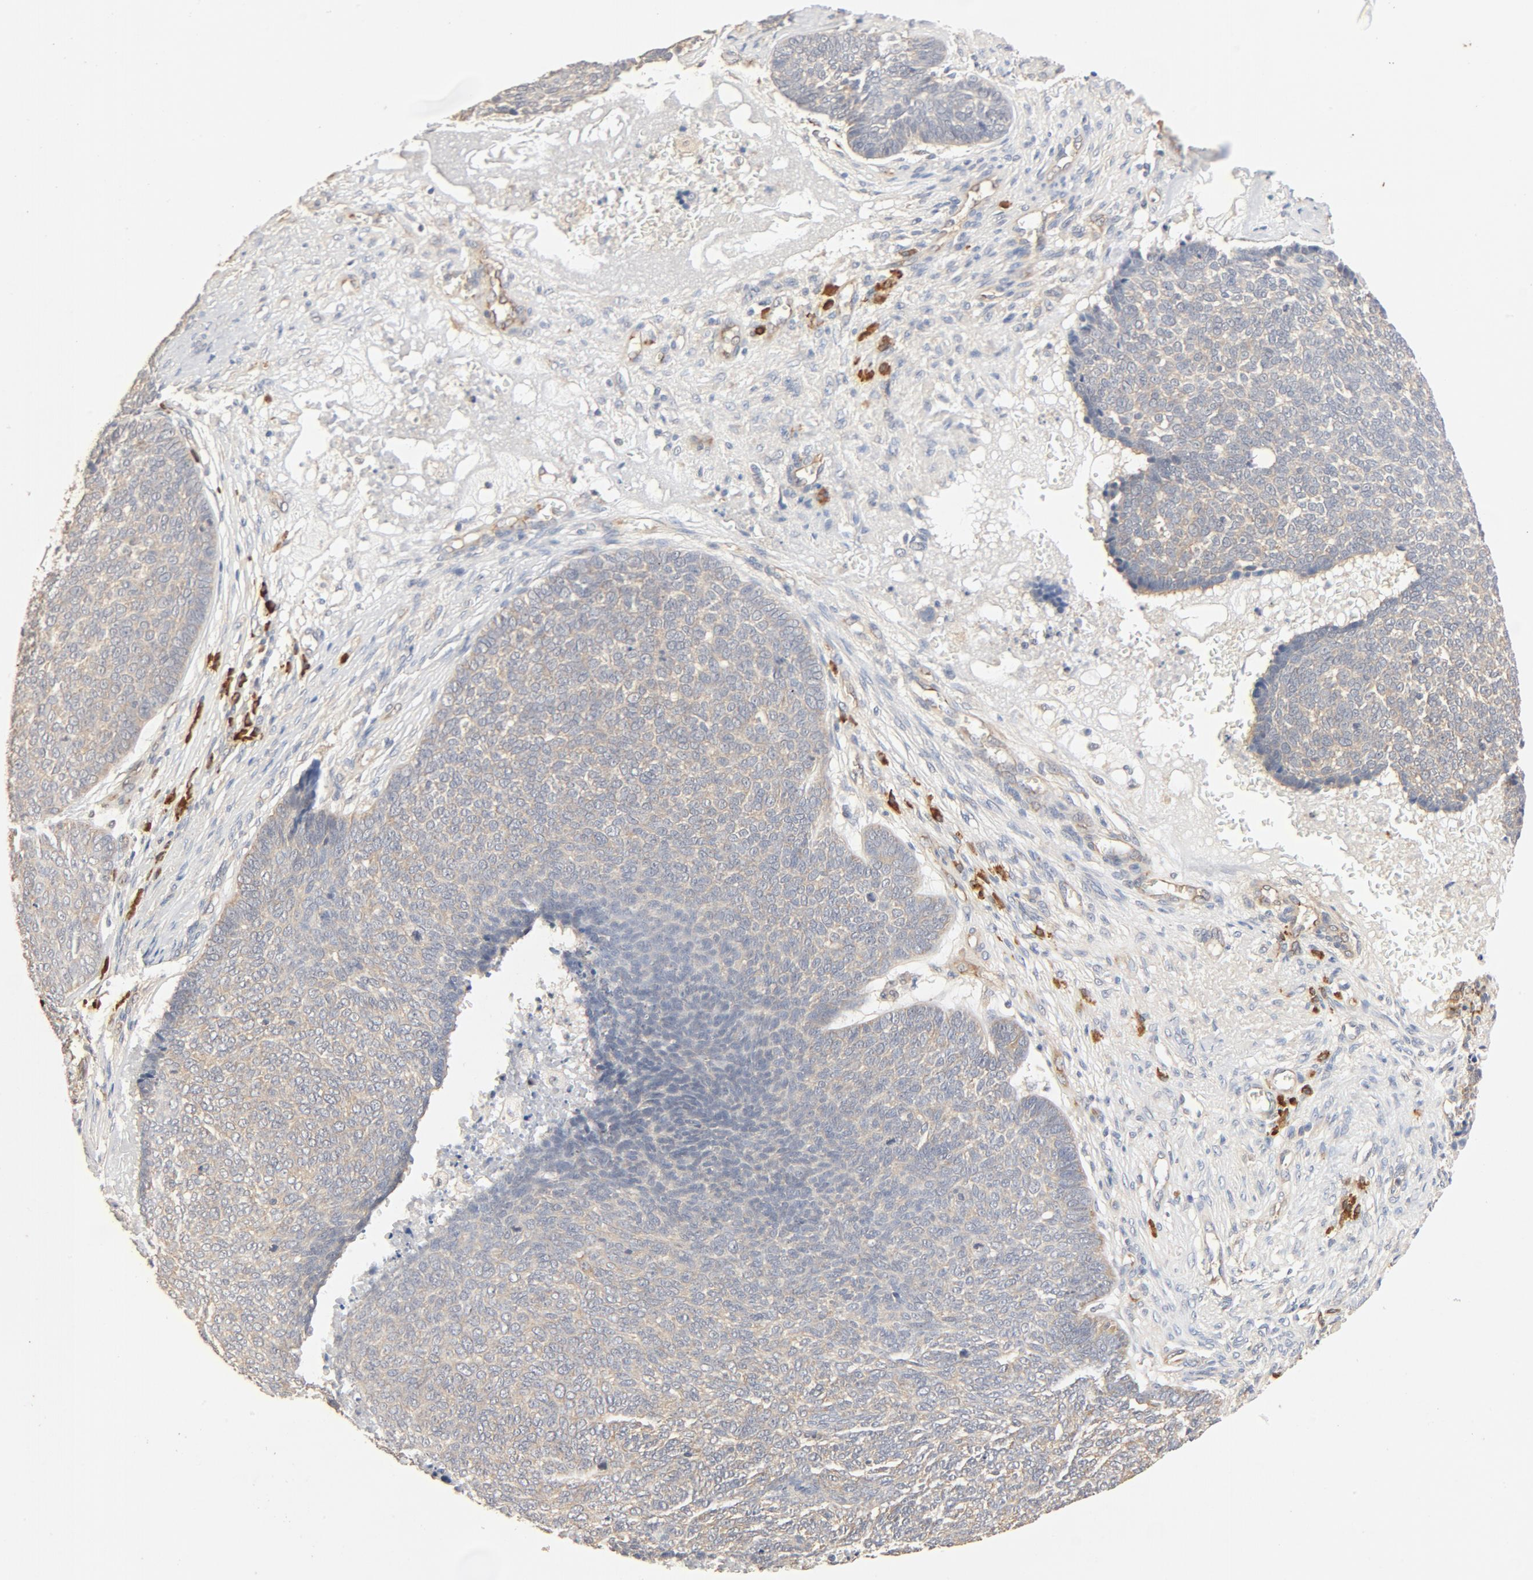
{"staining": {"intensity": "weak", "quantity": ">75%", "location": "cytoplasmic/membranous"}, "tissue": "skin cancer", "cell_type": "Tumor cells", "image_type": "cancer", "snomed": [{"axis": "morphology", "description": "Basal cell carcinoma"}, {"axis": "topography", "description": "Skin"}], "caption": "Human skin cancer stained with a brown dye reveals weak cytoplasmic/membranous positive expression in about >75% of tumor cells.", "gene": "UBE2J1", "patient": {"sex": "male", "age": 84}}